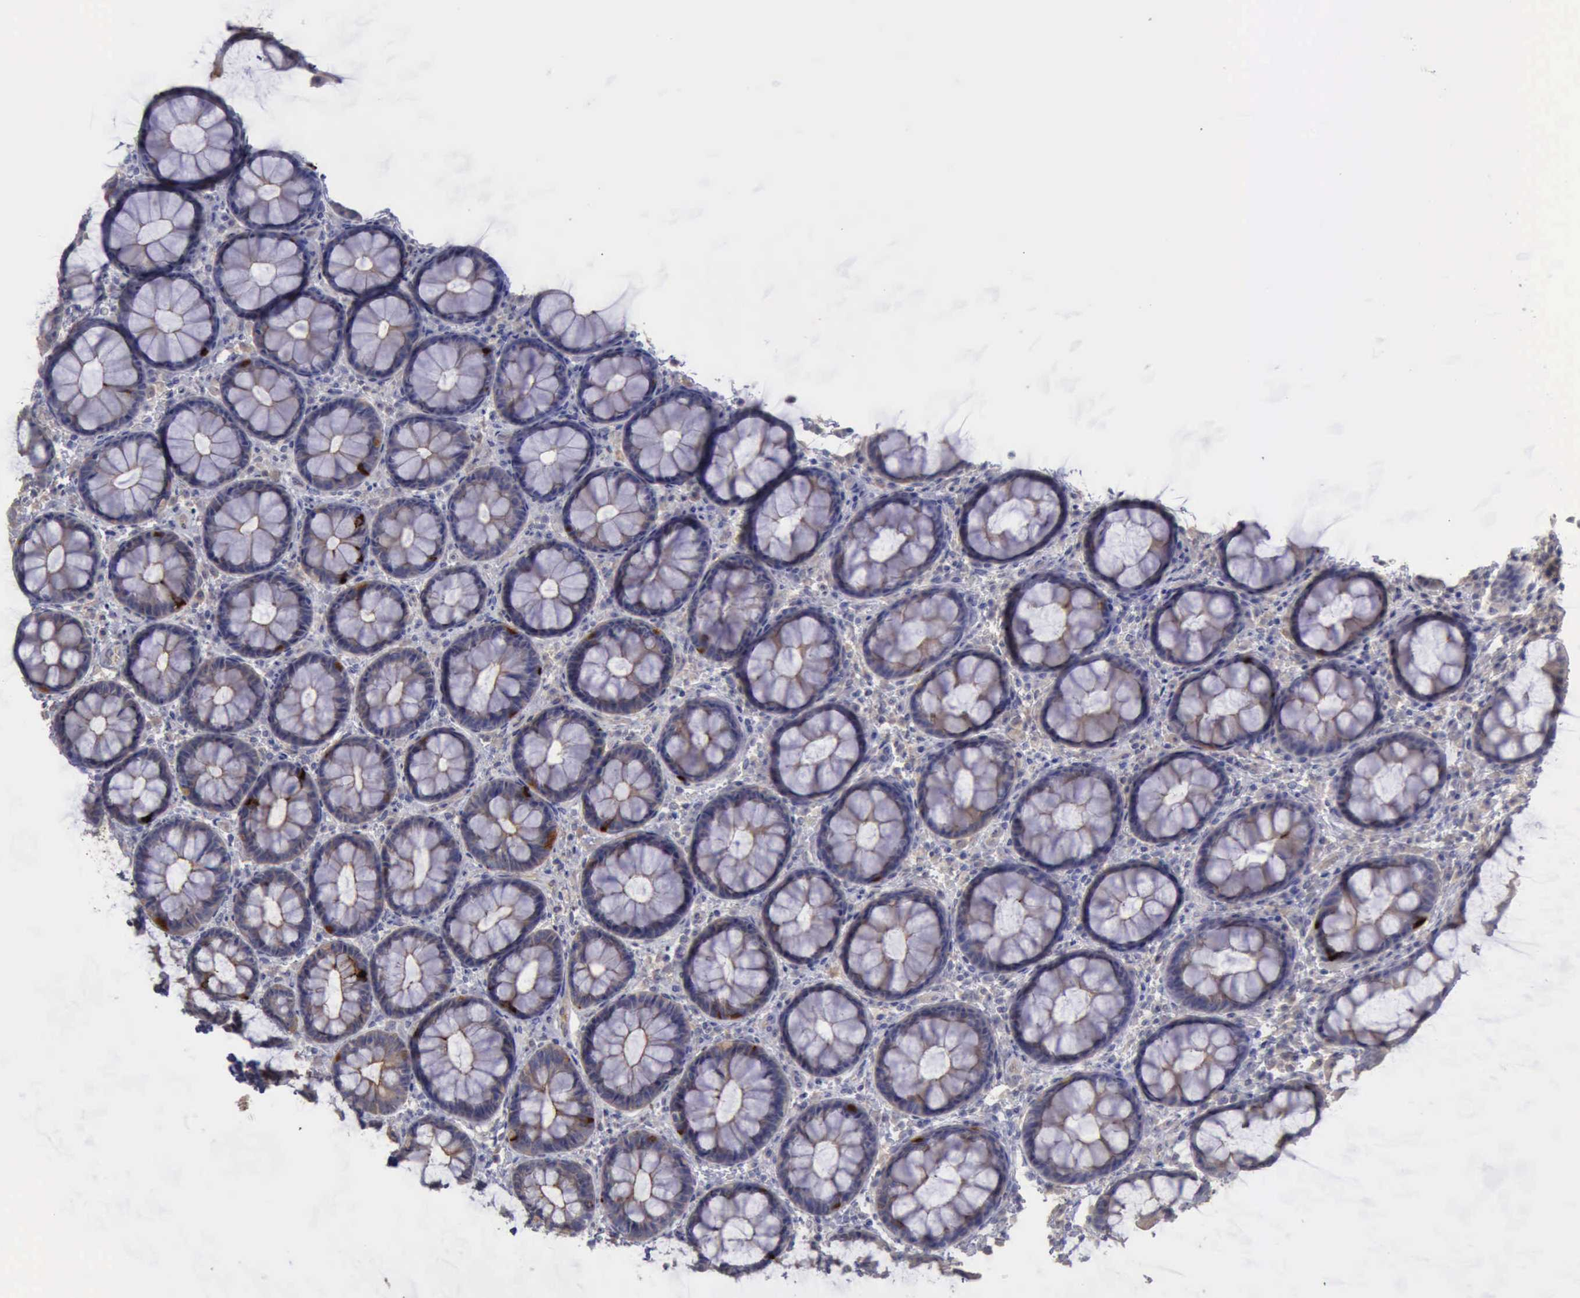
{"staining": {"intensity": "moderate", "quantity": "<25%", "location": "cytoplasmic/membranous"}, "tissue": "rectum", "cell_type": "Glandular cells", "image_type": "normal", "snomed": [{"axis": "morphology", "description": "Normal tissue, NOS"}, {"axis": "topography", "description": "Rectum"}], "caption": "Unremarkable rectum was stained to show a protein in brown. There is low levels of moderate cytoplasmic/membranous positivity in approximately <25% of glandular cells.", "gene": "PHKA1", "patient": {"sex": "male", "age": 92}}